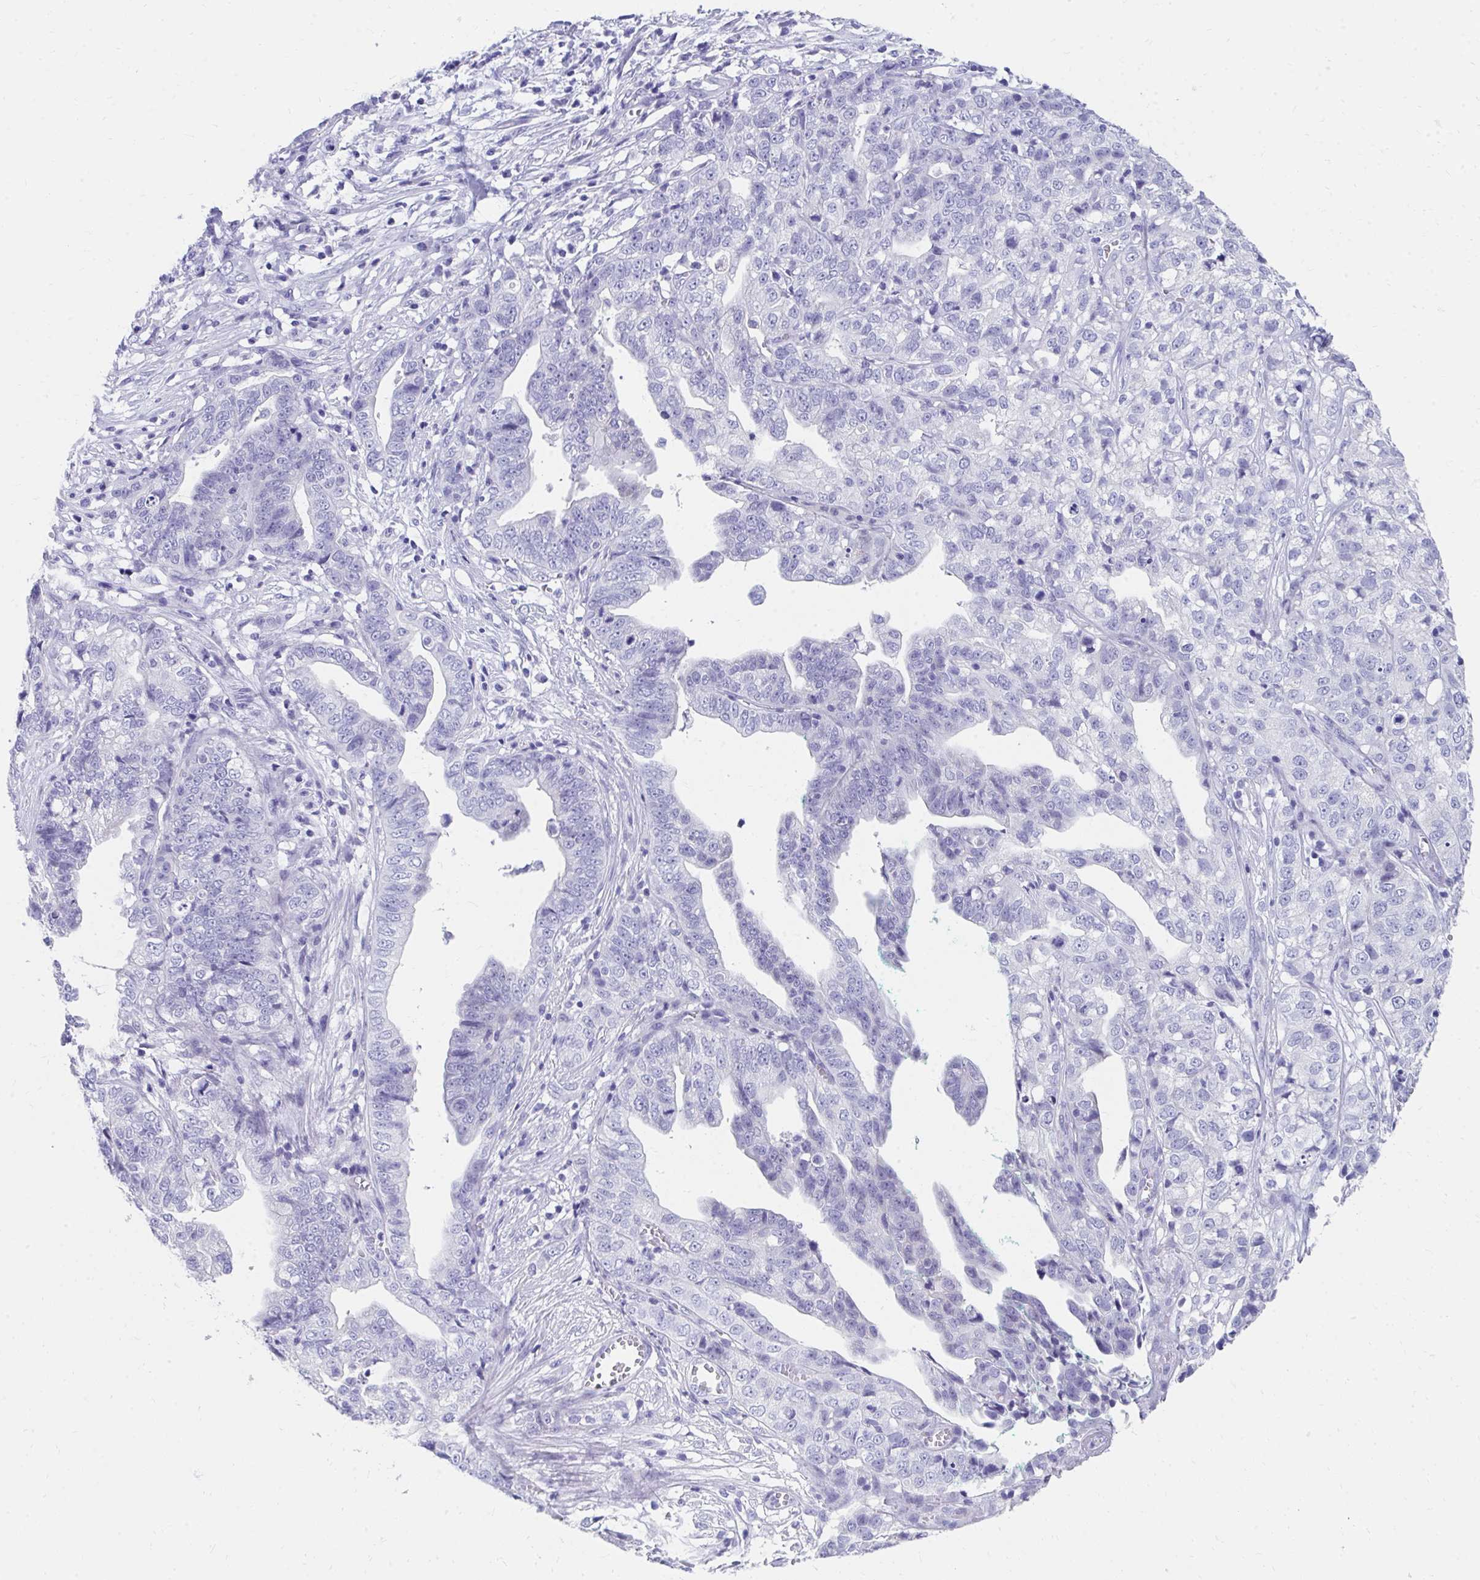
{"staining": {"intensity": "negative", "quantity": "none", "location": "none"}, "tissue": "stomach cancer", "cell_type": "Tumor cells", "image_type": "cancer", "snomed": [{"axis": "morphology", "description": "Adenocarcinoma, NOS"}, {"axis": "topography", "description": "Stomach, upper"}], "caption": "The histopathology image reveals no significant staining in tumor cells of stomach cancer (adenocarcinoma).", "gene": "HGD", "patient": {"sex": "female", "age": 67}}